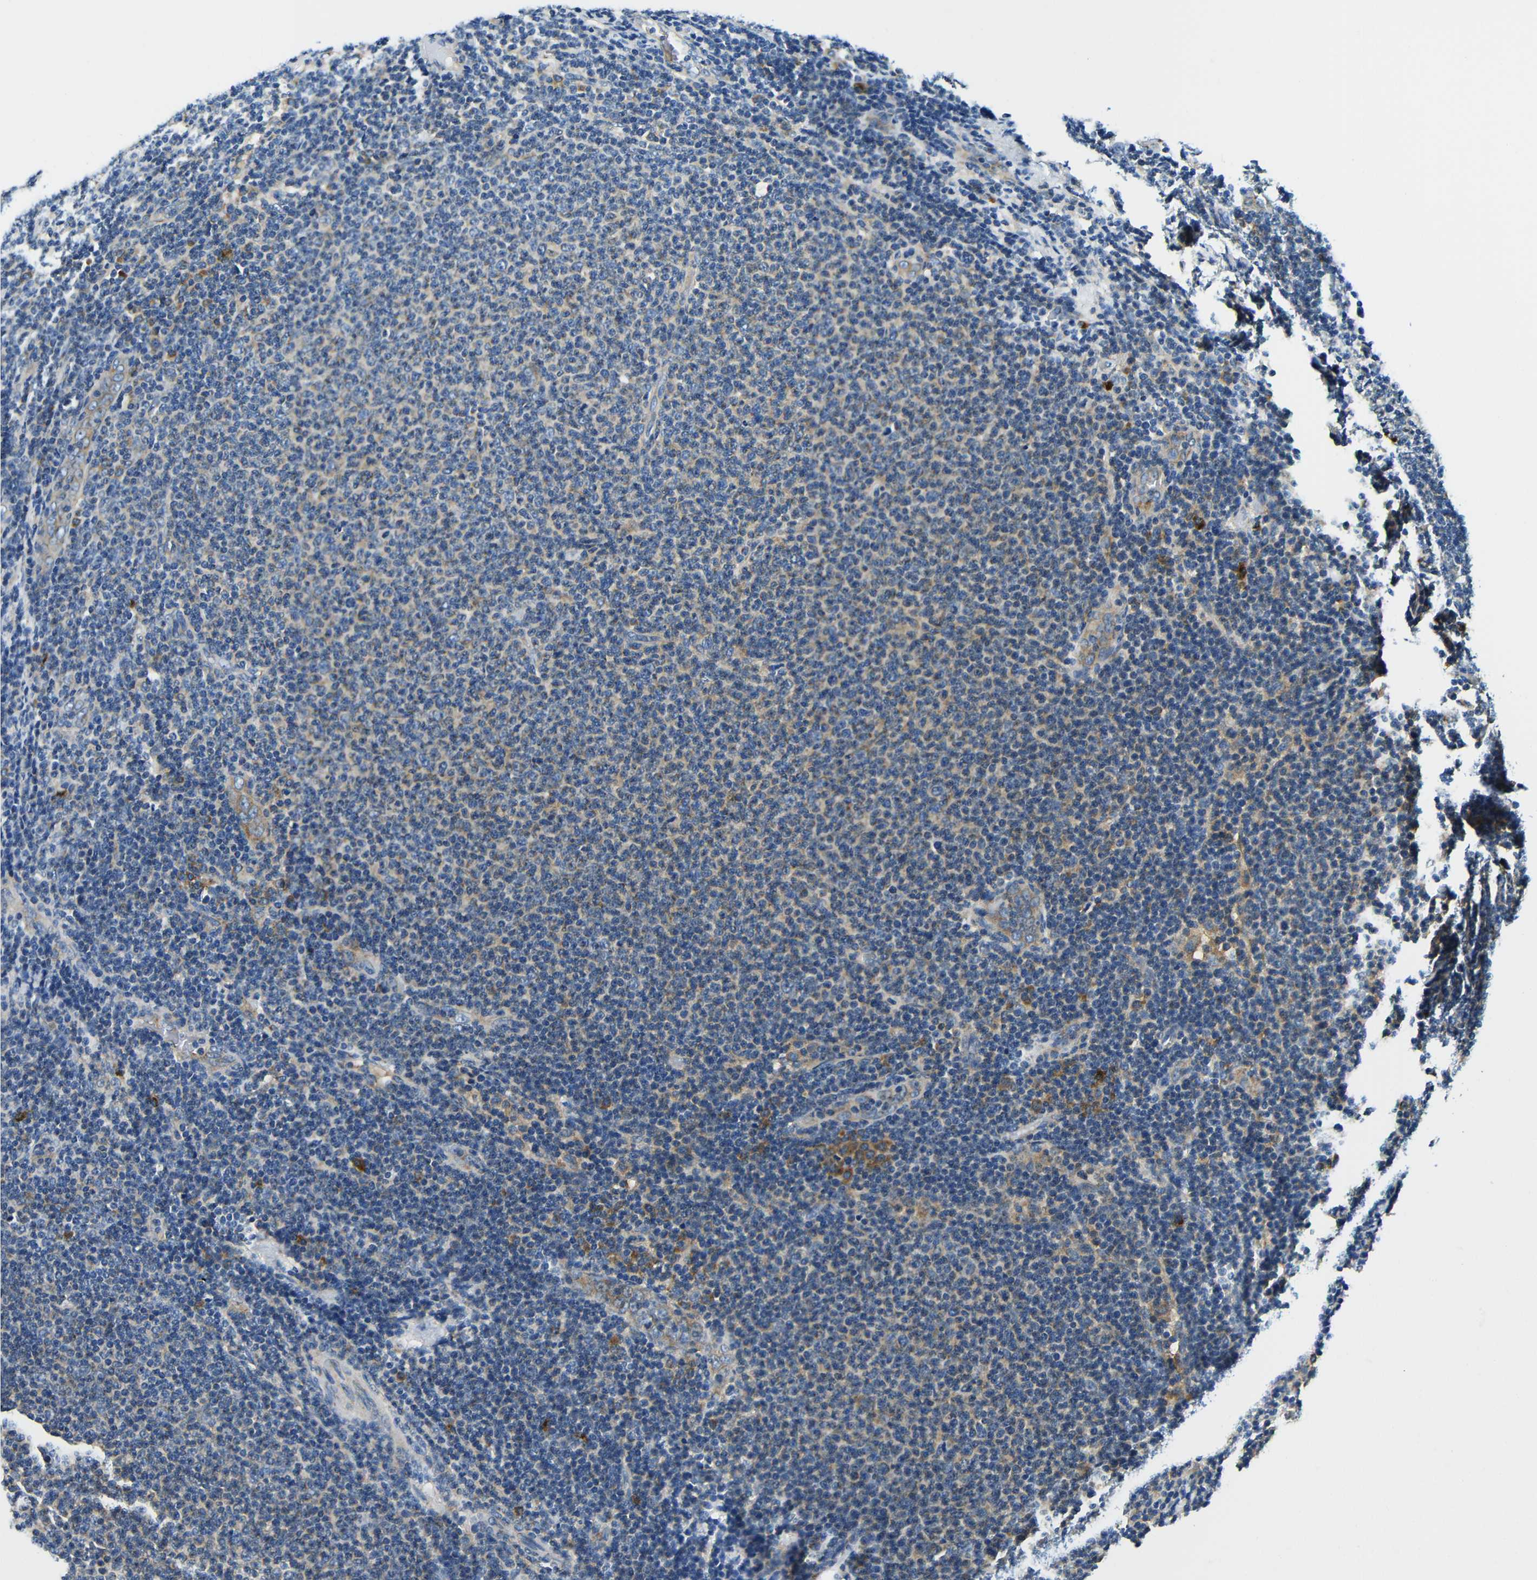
{"staining": {"intensity": "moderate", "quantity": "<25%", "location": "cytoplasmic/membranous"}, "tissue": "lymphoma", "cell_type": "Tumor cells", "image_type": "cancer", "snomed": [{"axis": "morphology", "description": "Malignant lymphoma, non-Hodgkin's type, Low grade"}, {"axis": "topography", "description": "Lymph node"}], "caption": "Human lymphoma stained with a brown dye demonstrates moderate cytoplasmic/membranous positive staining in about <25% of tumor cells.", "gene": "USO1", "patient": {"sex": "male", "age": 66}}